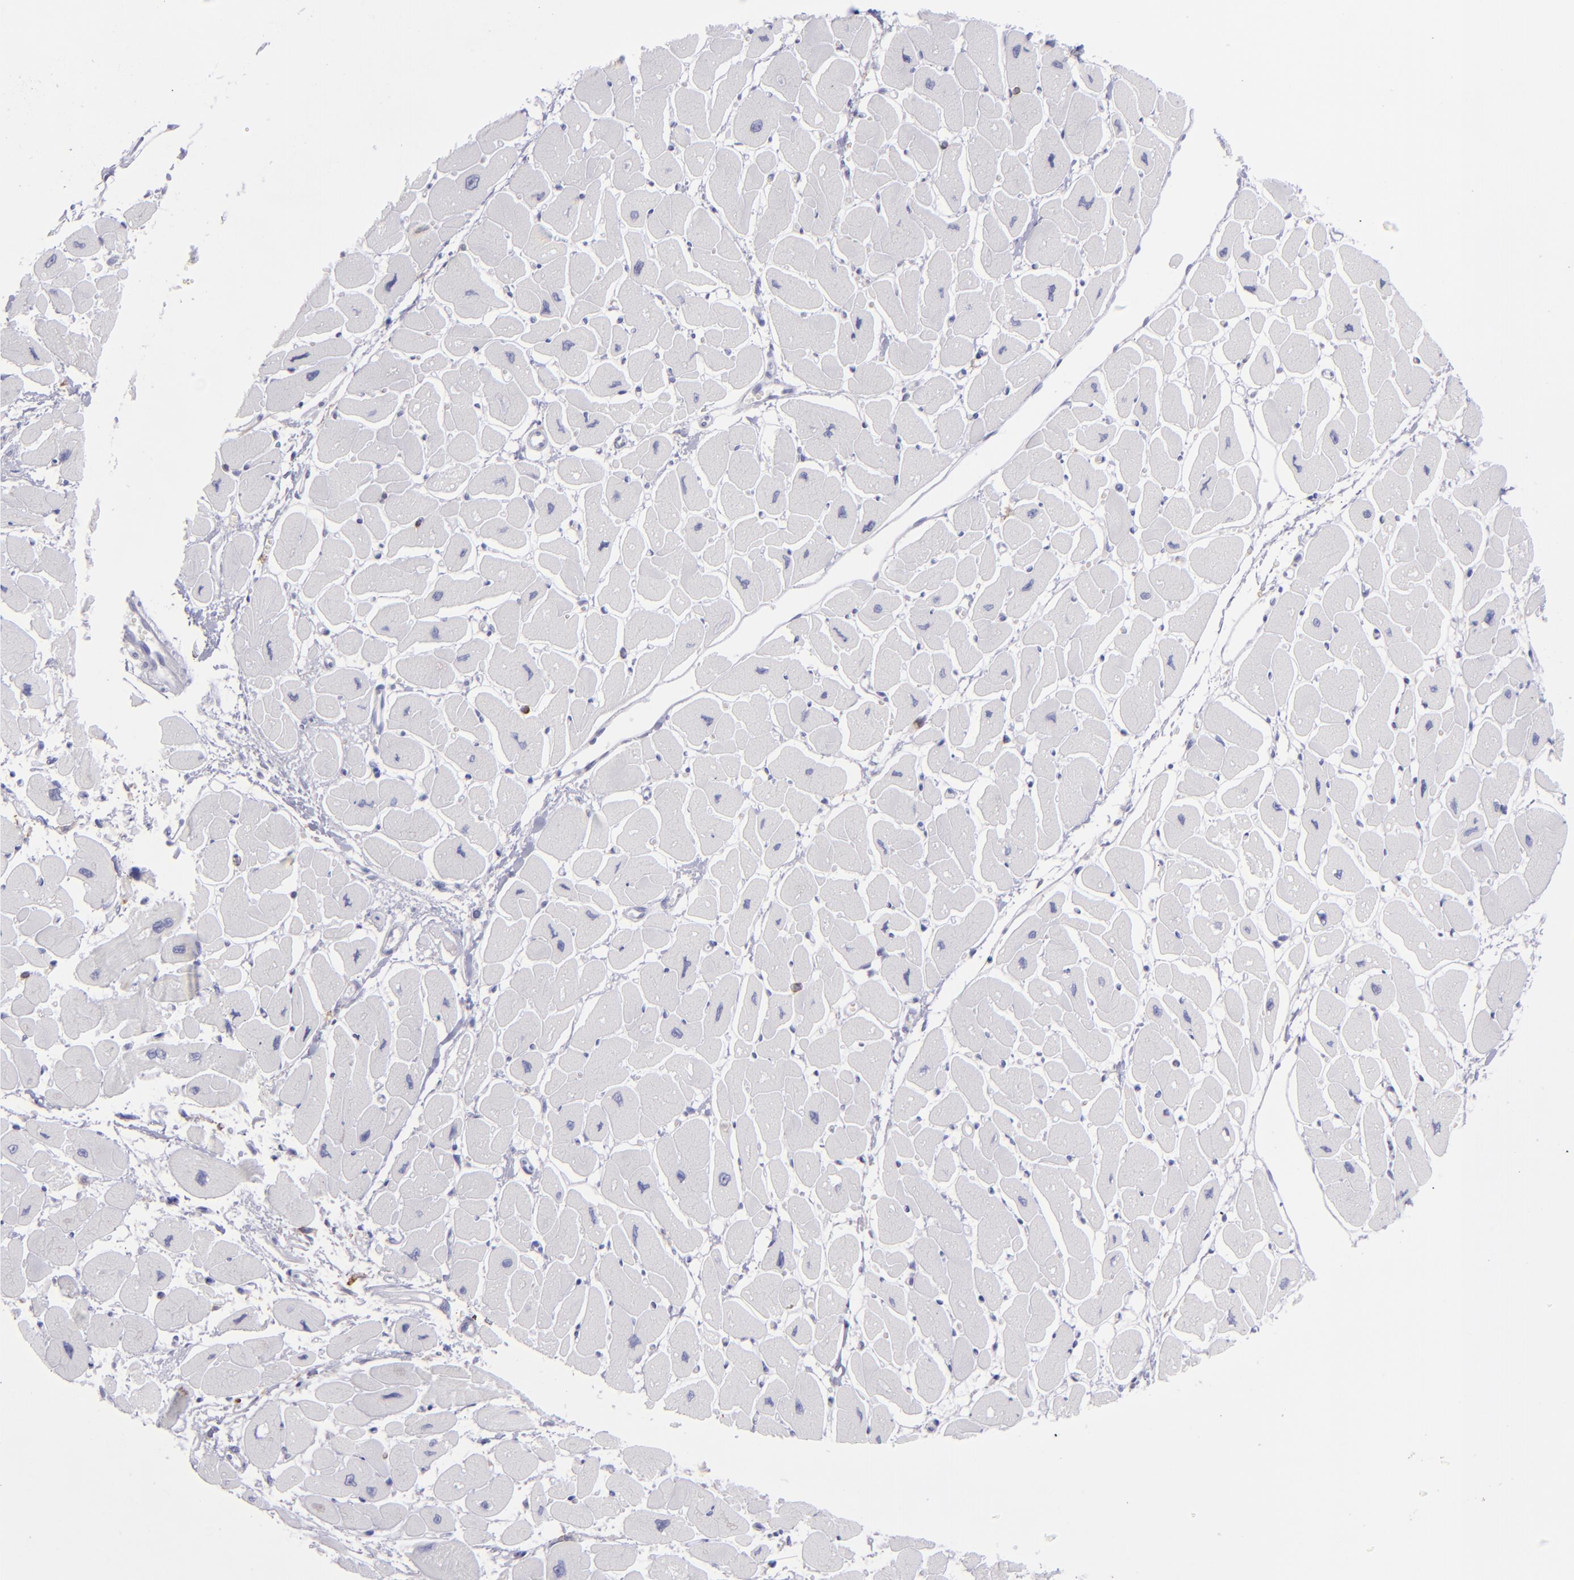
{"staining": {"intensity": "negative", "quantity": "none", "location": "none"}, "tissue": "heart muscle", "cell_type": "Cardiomyocytes", "image_type": "normal", "snomed": [{"axis": "morphology", "description": "Normal tissue, NOS"}, {"axis": "topography", "description": "Heart"}], "caption": "Immunohistochemistry (IHC) photomicrograph of unremarkable heart muscle: heart muscle stained with DAB (3,3'-diaminobenzidine) exhibits no significant protein positivity in cardiomyocytes. Nuclei are stained in blue.", "gene": "SELPLG", "patient": {"sex": "female", "age": 54}}